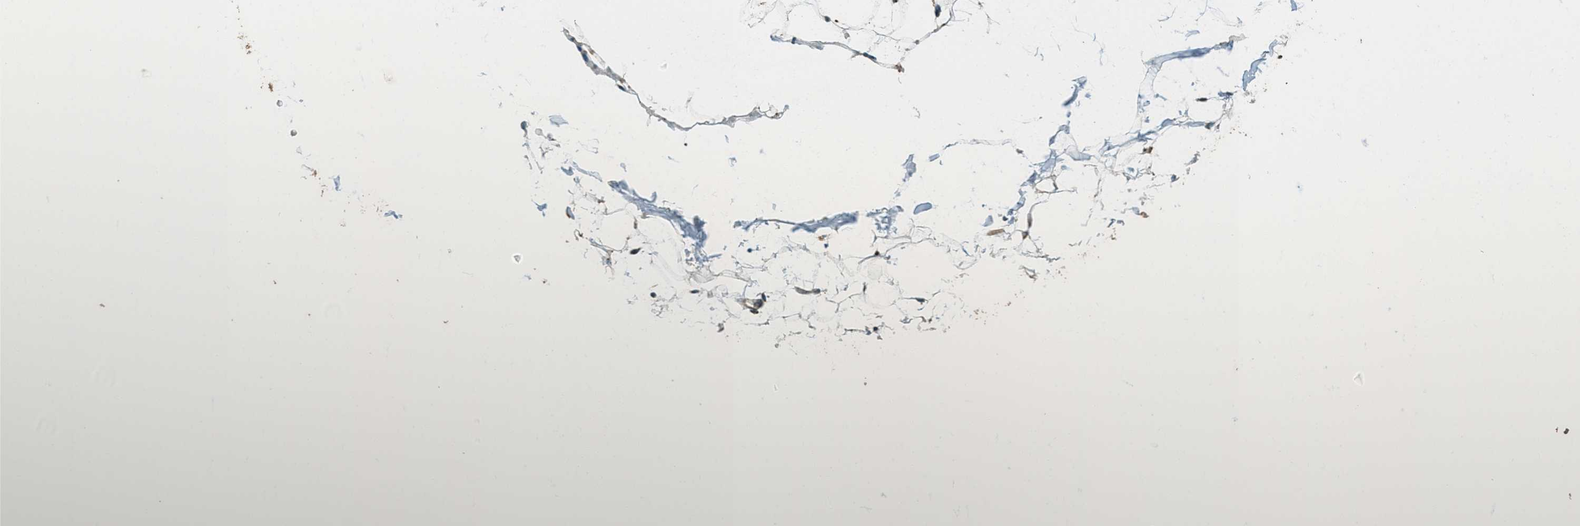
{"staining": {"intensity": "strong", "quantity": ">75%", "location": "cytoplasmic/membranous"}, "tissue": "adipose tissue", "cell_type": "Adipocytes", "image_type": "normal", "snomed": [{"axis": "morphology", "description": "Normal tissue, NOS"}, {"axis": "topography", "description": "Breast"}, {"axis": "topography", "description": "Soft tissue"}], "caption": "Adipocytes display high levels of strong cytoplasmic/membranous positivity in approximately >75% of cells in benign human adipose tissue.", "gene": "PTPN23", "patient": {"sex": "female", "age": 75}}